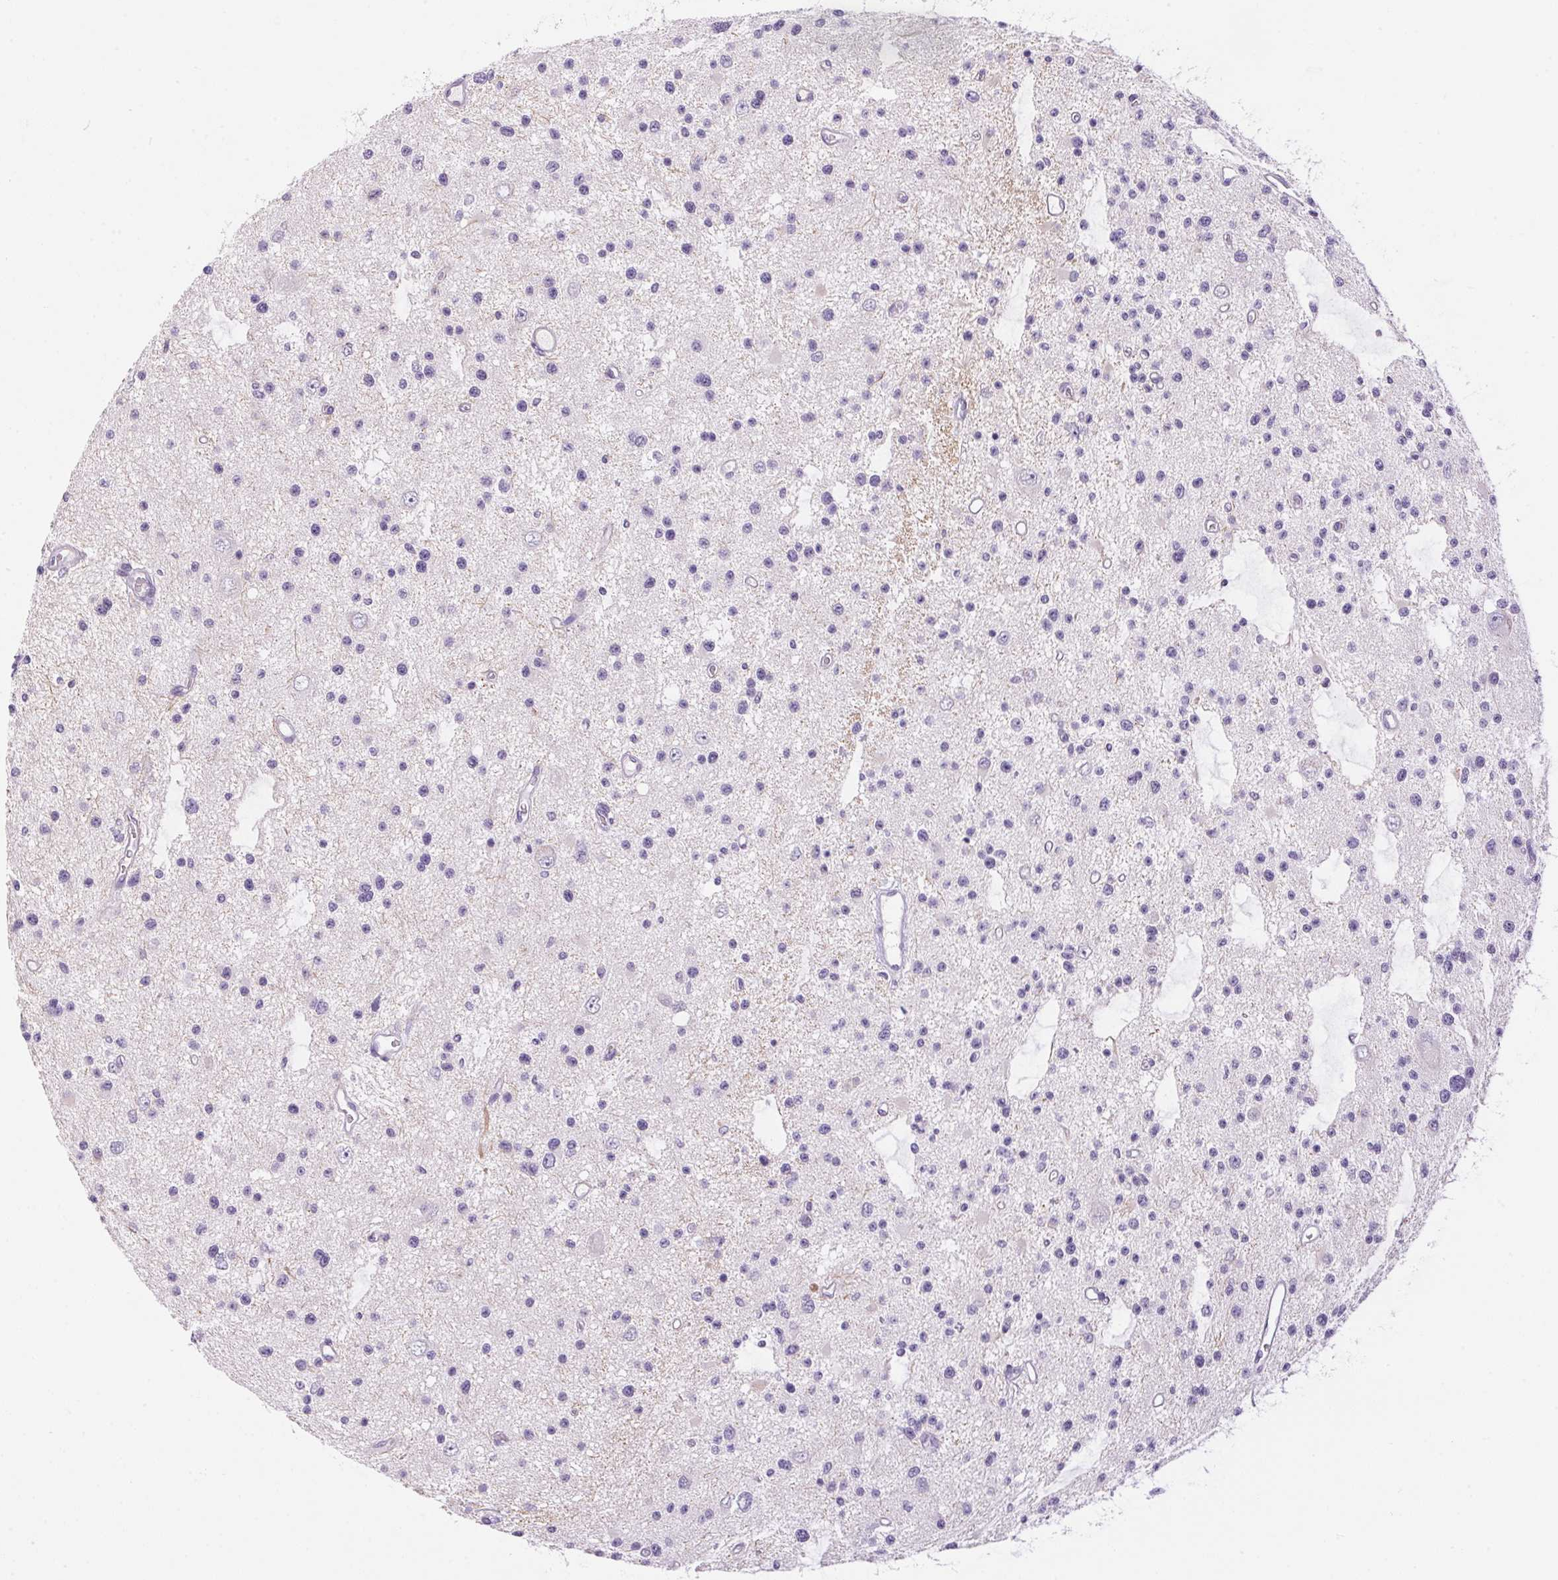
{"staining": {"intensity": "negative", "quantity": "none", "location": "none"}, "tissue": "glioma", "cell_type": "Tumor cells", "image_type": "cancer", "snomed": [{"axis": "morphology", "description": "Glioma, malignant, Low grade"}, {"axis": "topography", "description": "Brain"}], "caption": "Protein analysis of glioma demonstrates no significant staining in tumor cells.", "gene": "PNLIPRP3", "patient": {"sex": "male", "age": 43}}